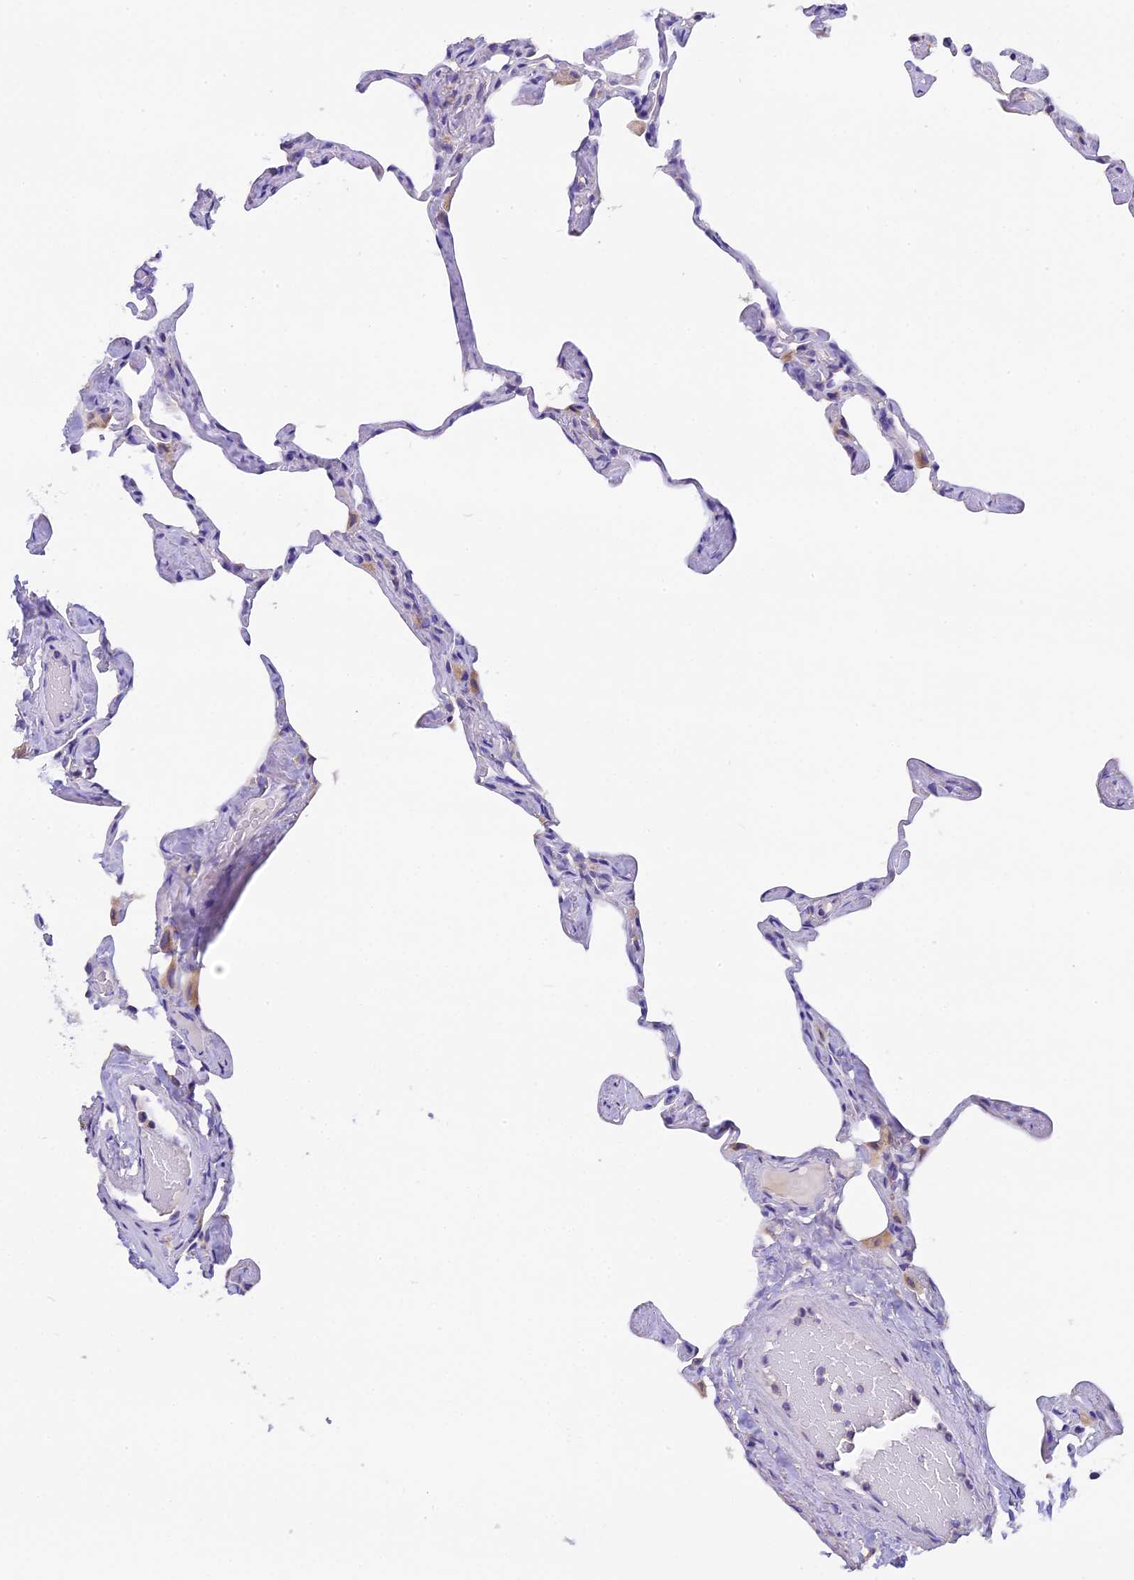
{"staining": {"intensity": "negative", "quantity": "none", "location": "none"}, "tissue": "lung", "cell_type": "Alveolar cells", "image_type": "normal", "snomed": [{"axis": "morphology", "description": "Normal tissue, NOS"}, {"axis": "topography", "description": "Lung"}], "caption": "An immunohistochemistry image of normal lung is shown. There is no staining in alveolar cells of lung. (DAB (3,3'-diaminobenzidine) immunohistochemistry with hematoxylin counter stain).", "gene": "MGME1", "patient": {"sex": "male", "age": 65}}